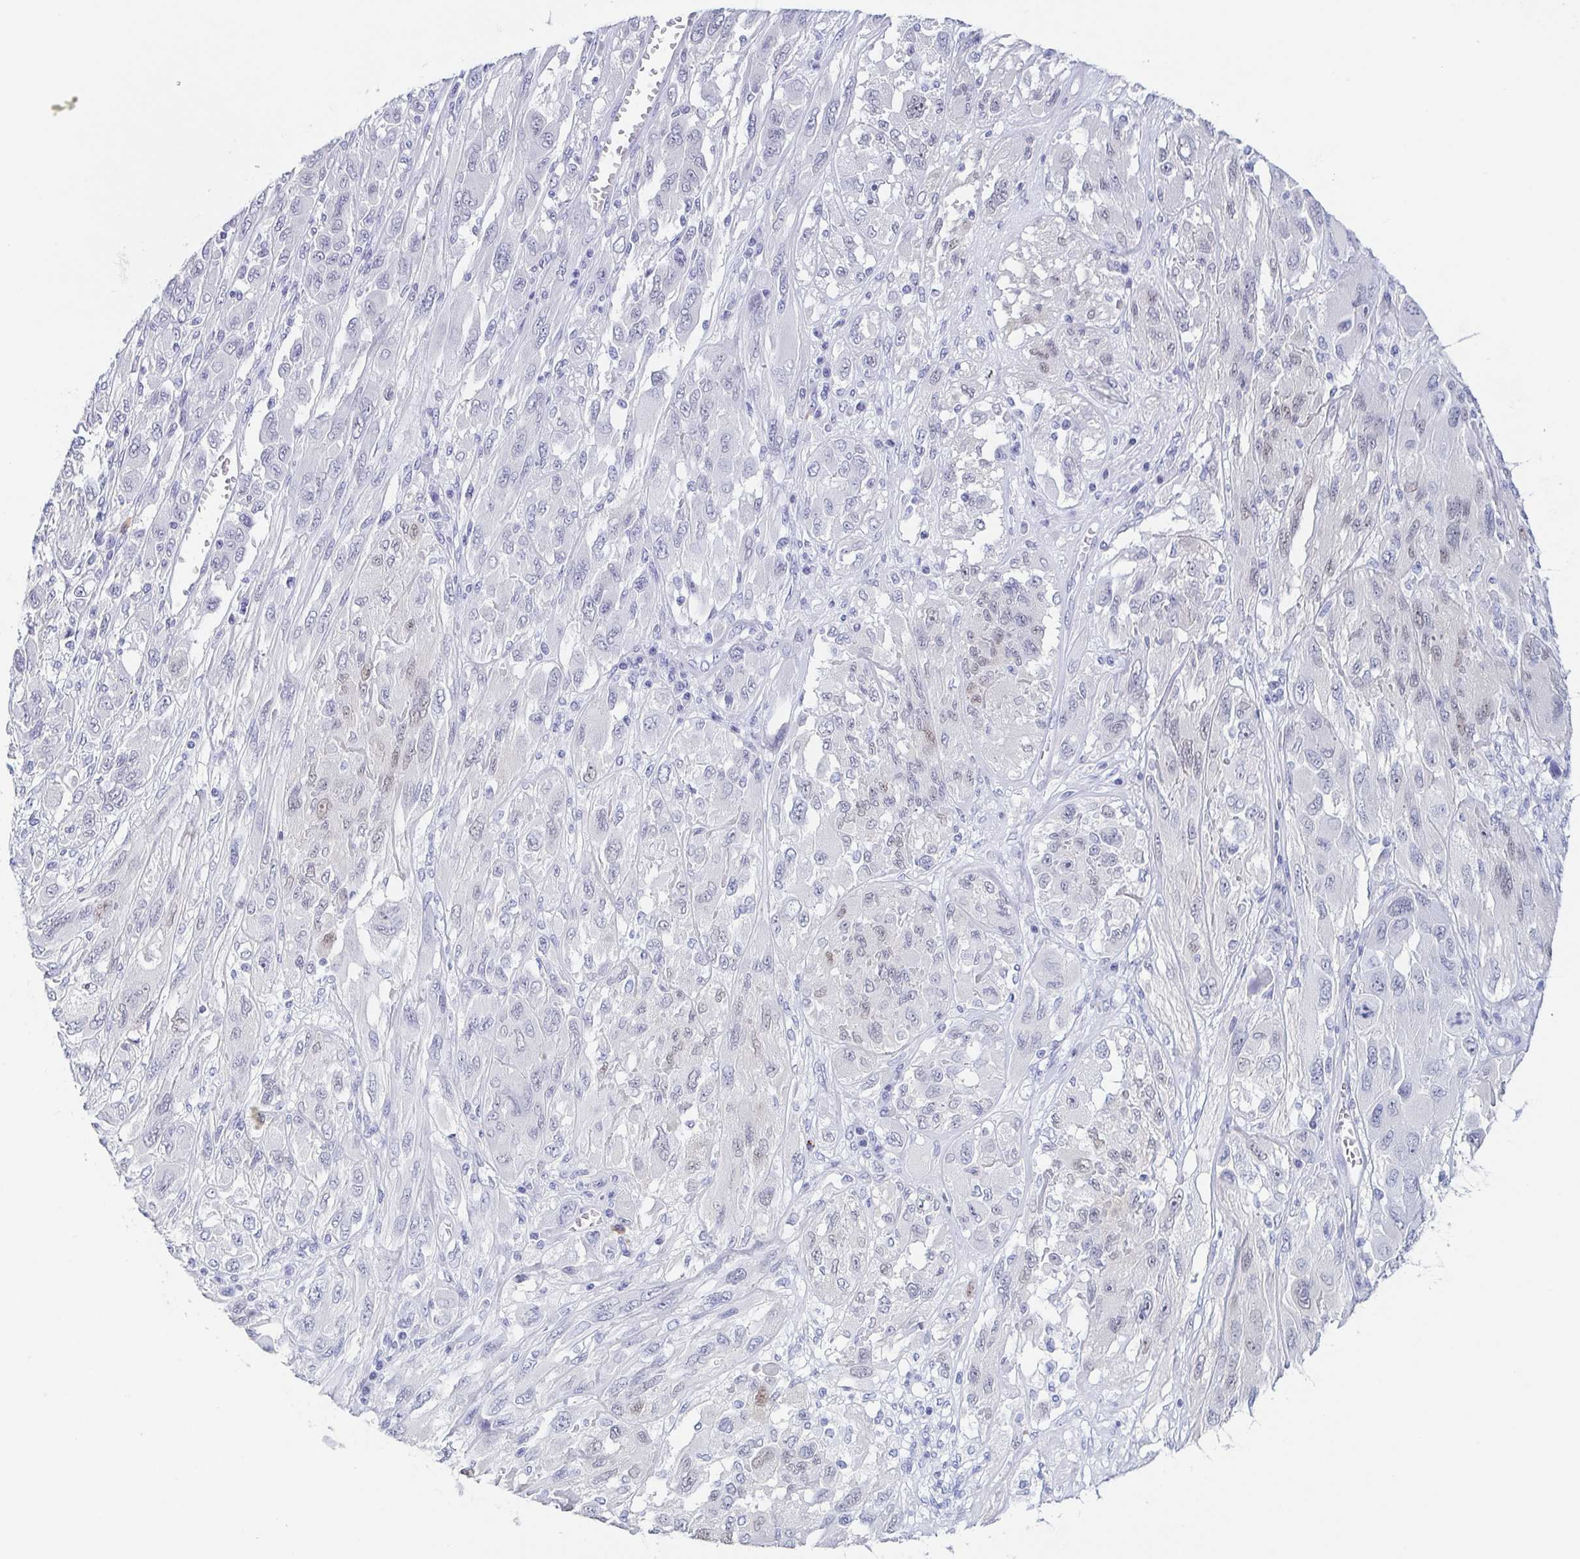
{"staining": {"intensity": "negative", "quantity": "none", "location": "none"}, "tissue": "melanoma", "cell_type": "Tumor cells", "image_type": "cancer", "snomed": [{"axis": "morphology", "description": "Malignant melanoma, NOS"}, {"axis": "topography", "description": "Skin"}], "caption": "High magnification brightfield microscopy of melanoma stained with DAB (brown) and counterstained with hematoxylin (blue): tumor cells show no significant staining.", "gene": "REG4", "patient": {"sex": "female", "age": 91}}